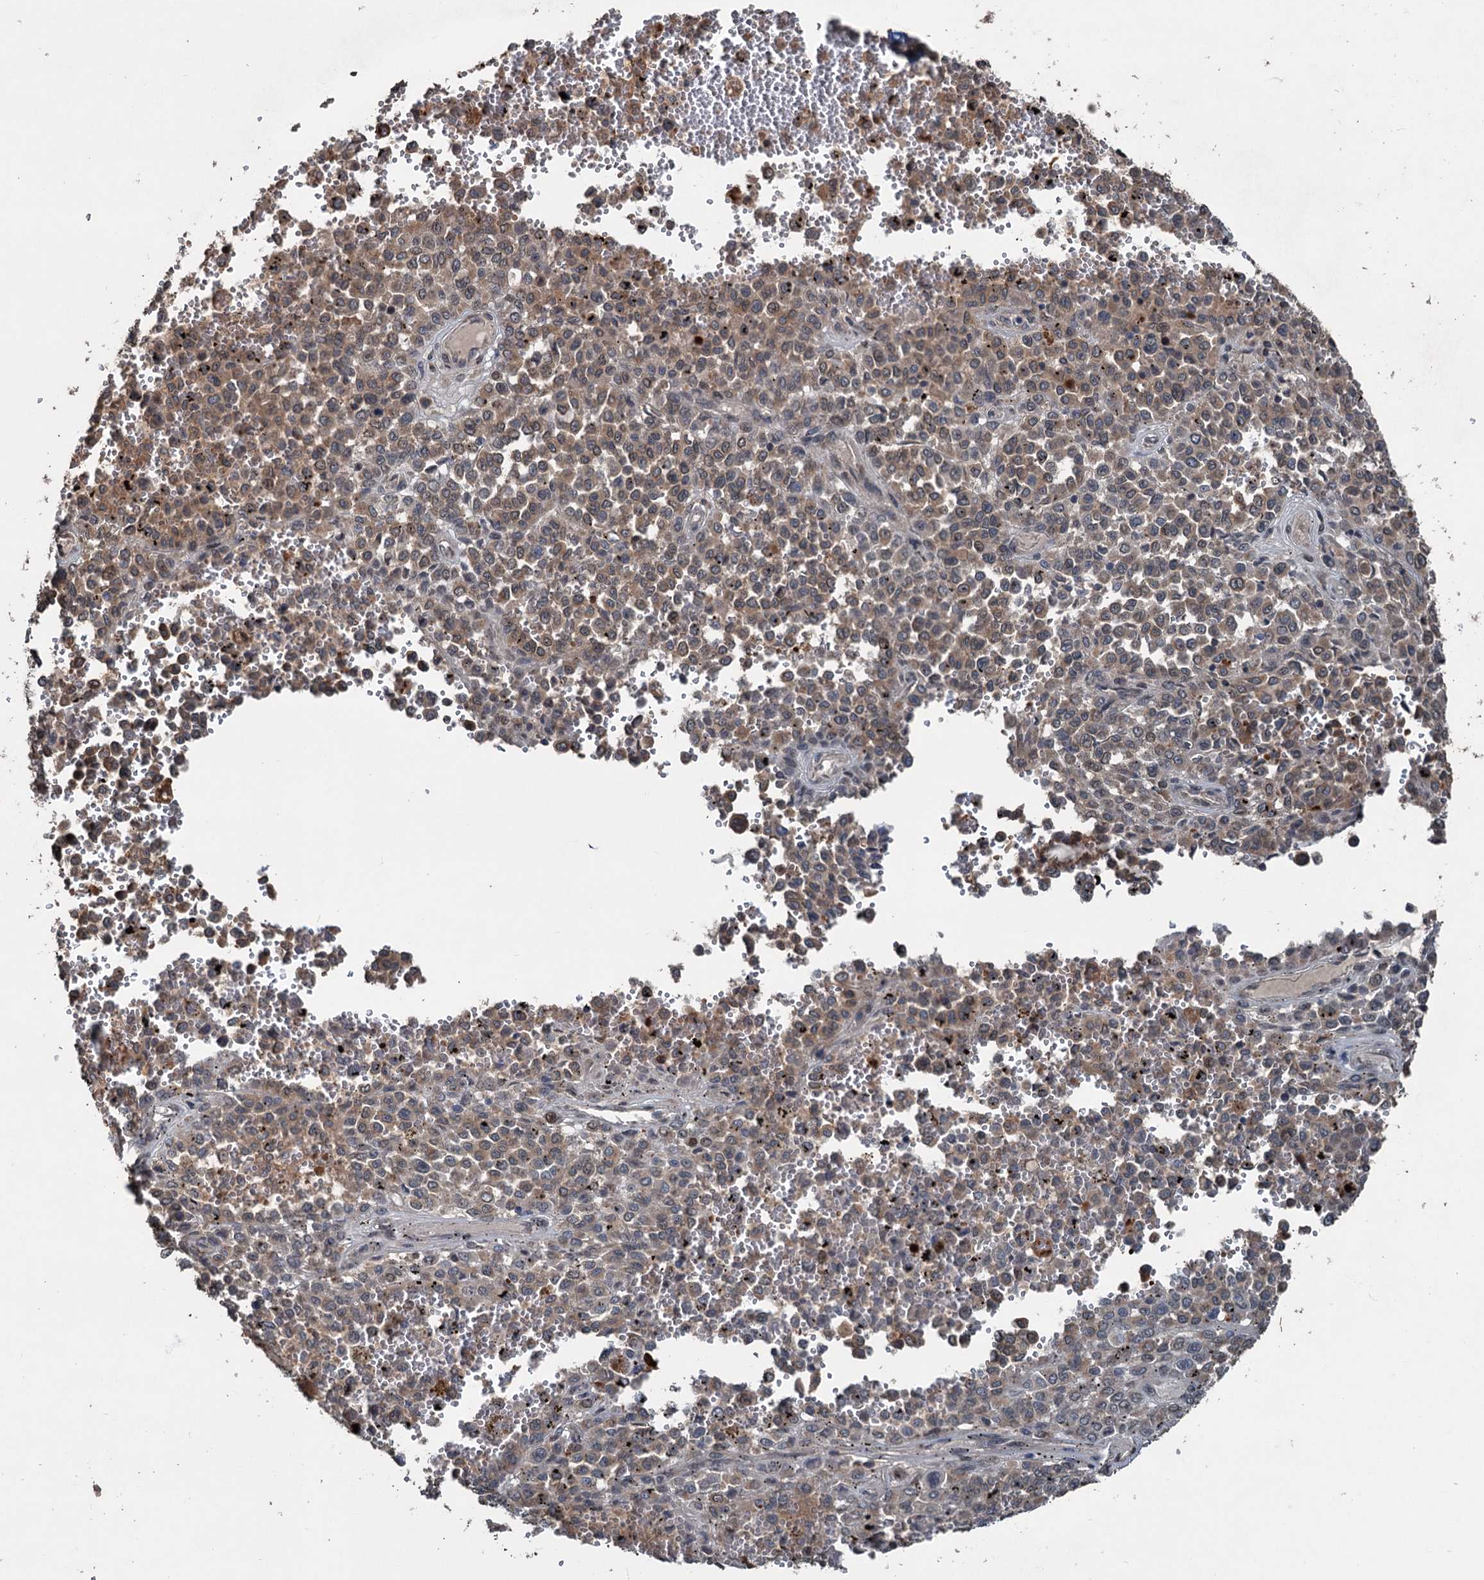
{"staining": {"intensity": "weak", "quantity": ">75%", "location": "cytoplasmic/membranous"}, "tissue": "melanoma", "cell_type": "Tumor cells", "image_type": "cancer", "snomed": [{"axis": "morphology", "description": "Malignant melanoma, Metastatic site"}, {"axis": "topography", "description": "Pancreas"}], "caption": "A low amount of weak cytoplasmic/membranous positivity is seen in about >75% of tumor cells in malignant melanoma (metastatic site) tissue.", "gene": "N4BP2L2", "patient": {"sex": "female", "age": 30}}